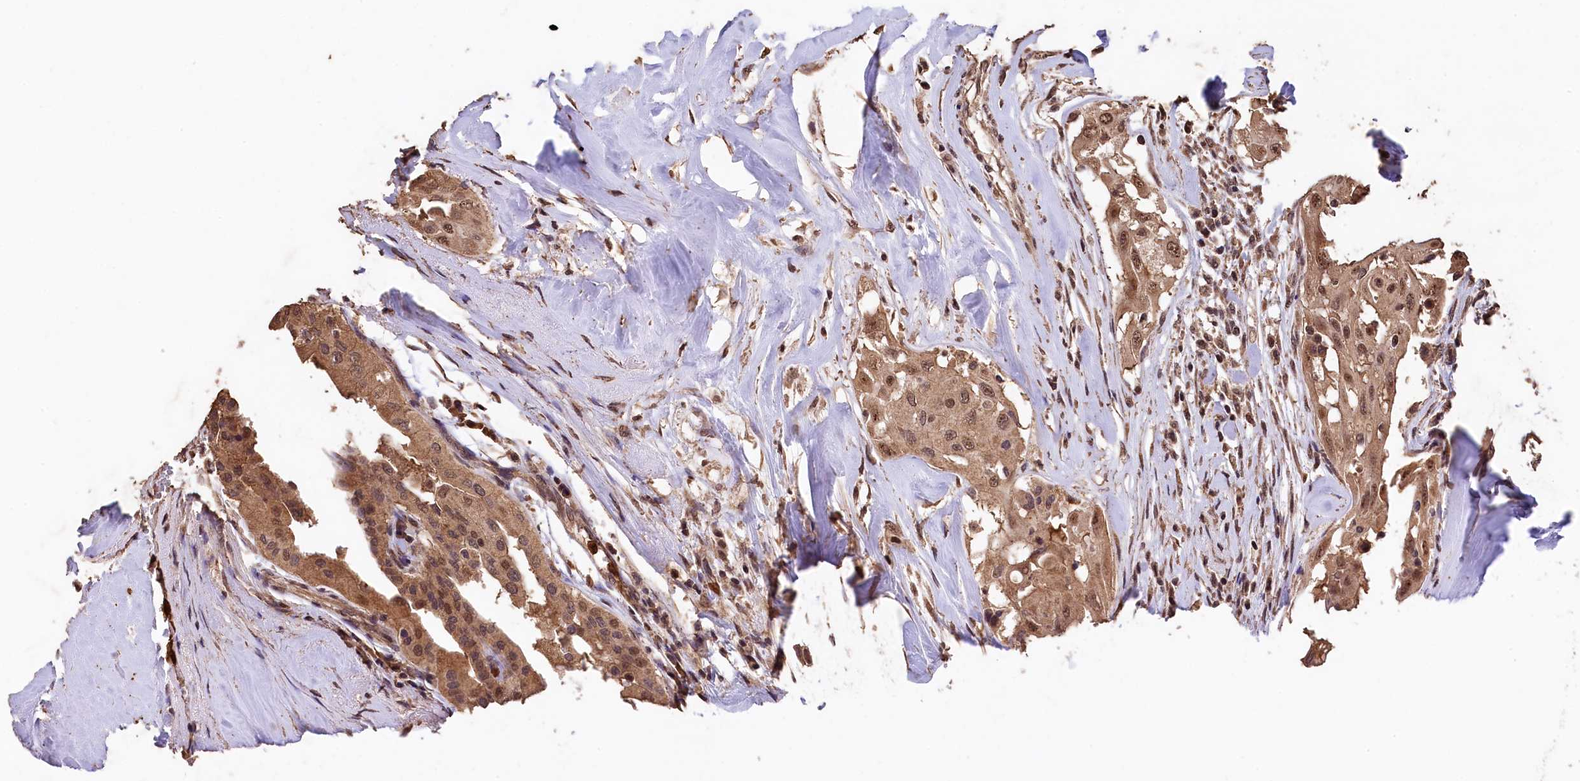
{"staining": {"intensity": "moderate", "quantity": ">75%", "location": "cytoplasmic/membranous,nuclear"}, "tissue": "thyroid cancer", "cell_type": "Tumor cells", "image_type": "cancer", "snomed": [{"axis": "morphology", "description": "Papillary adenocarcinoma, NOS"}, {"axis": "topography", "description": "Thyroid gland"}], "caption": "This image demonstrates immunohistochemistry (IHC) staining of papillary adenocarcinoma (thyroid), with medium moderate cytoplasmic/membranous and nuclear positivity in approximately >75% of tumor cells.", "gene": "CEP57L1", "patient": {"sex": "female", "age": 59}}